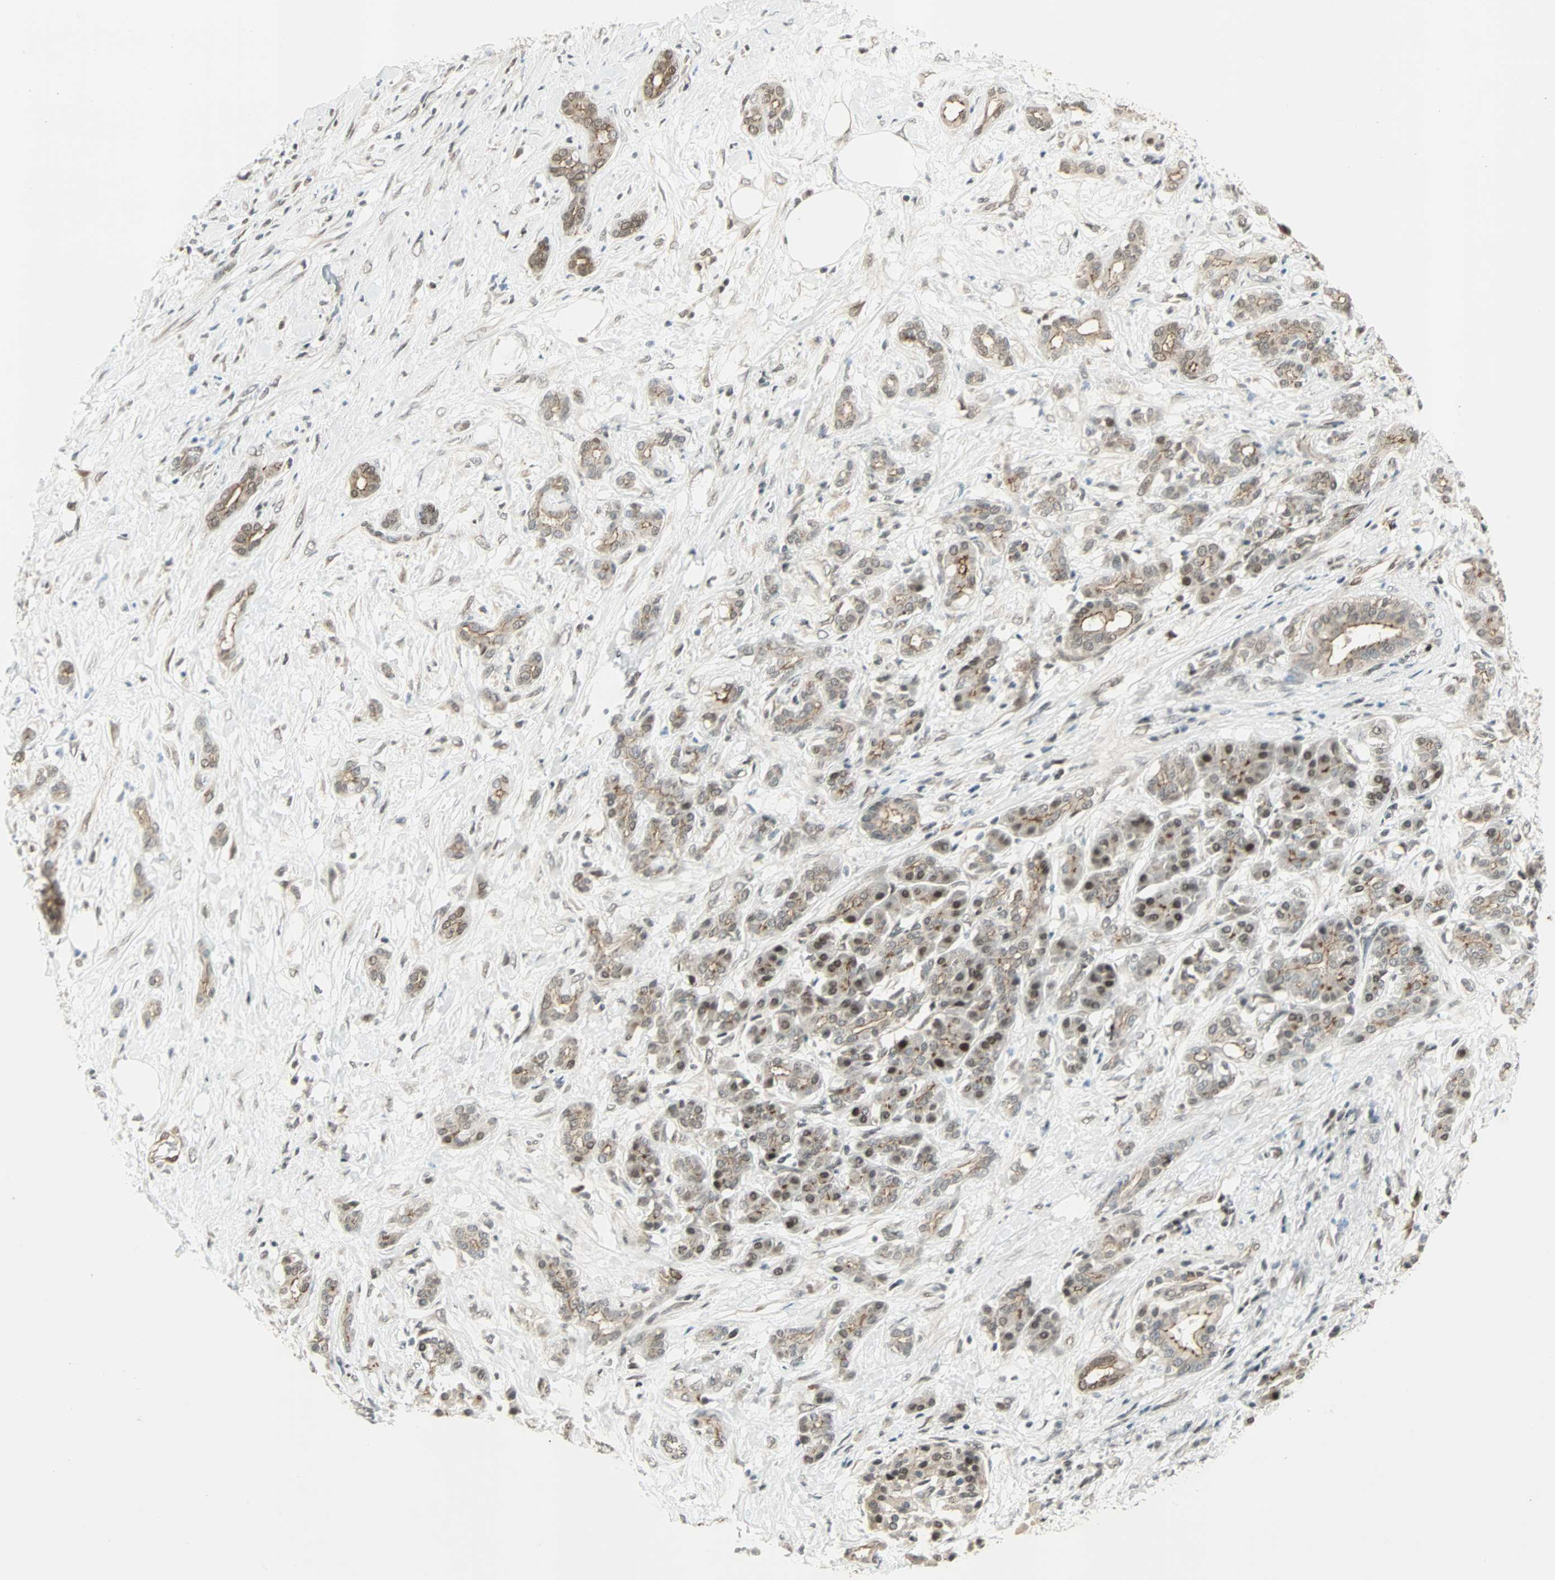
{"staining": {"intensity": "weak", "quantity": "25%-75%", "location": "cytoplasmic/membranous,nuclear"}, "tissue": "pancreatic cancer", "cell_type": "Tumor cells", "image_type": "cancer", "snomed": [{"axis": "morphology", "description": "Adenocarcinoma, NOS"}, {"axis": "topography", "description": "Pancreas"}], "caption": "Human pancreatic cancer (adenocarcinoma) stained with a protein marker exhibits weak staining in tumor cells.", "gene": "CBX4", "patient": {"sex": "male", "age": 41}}